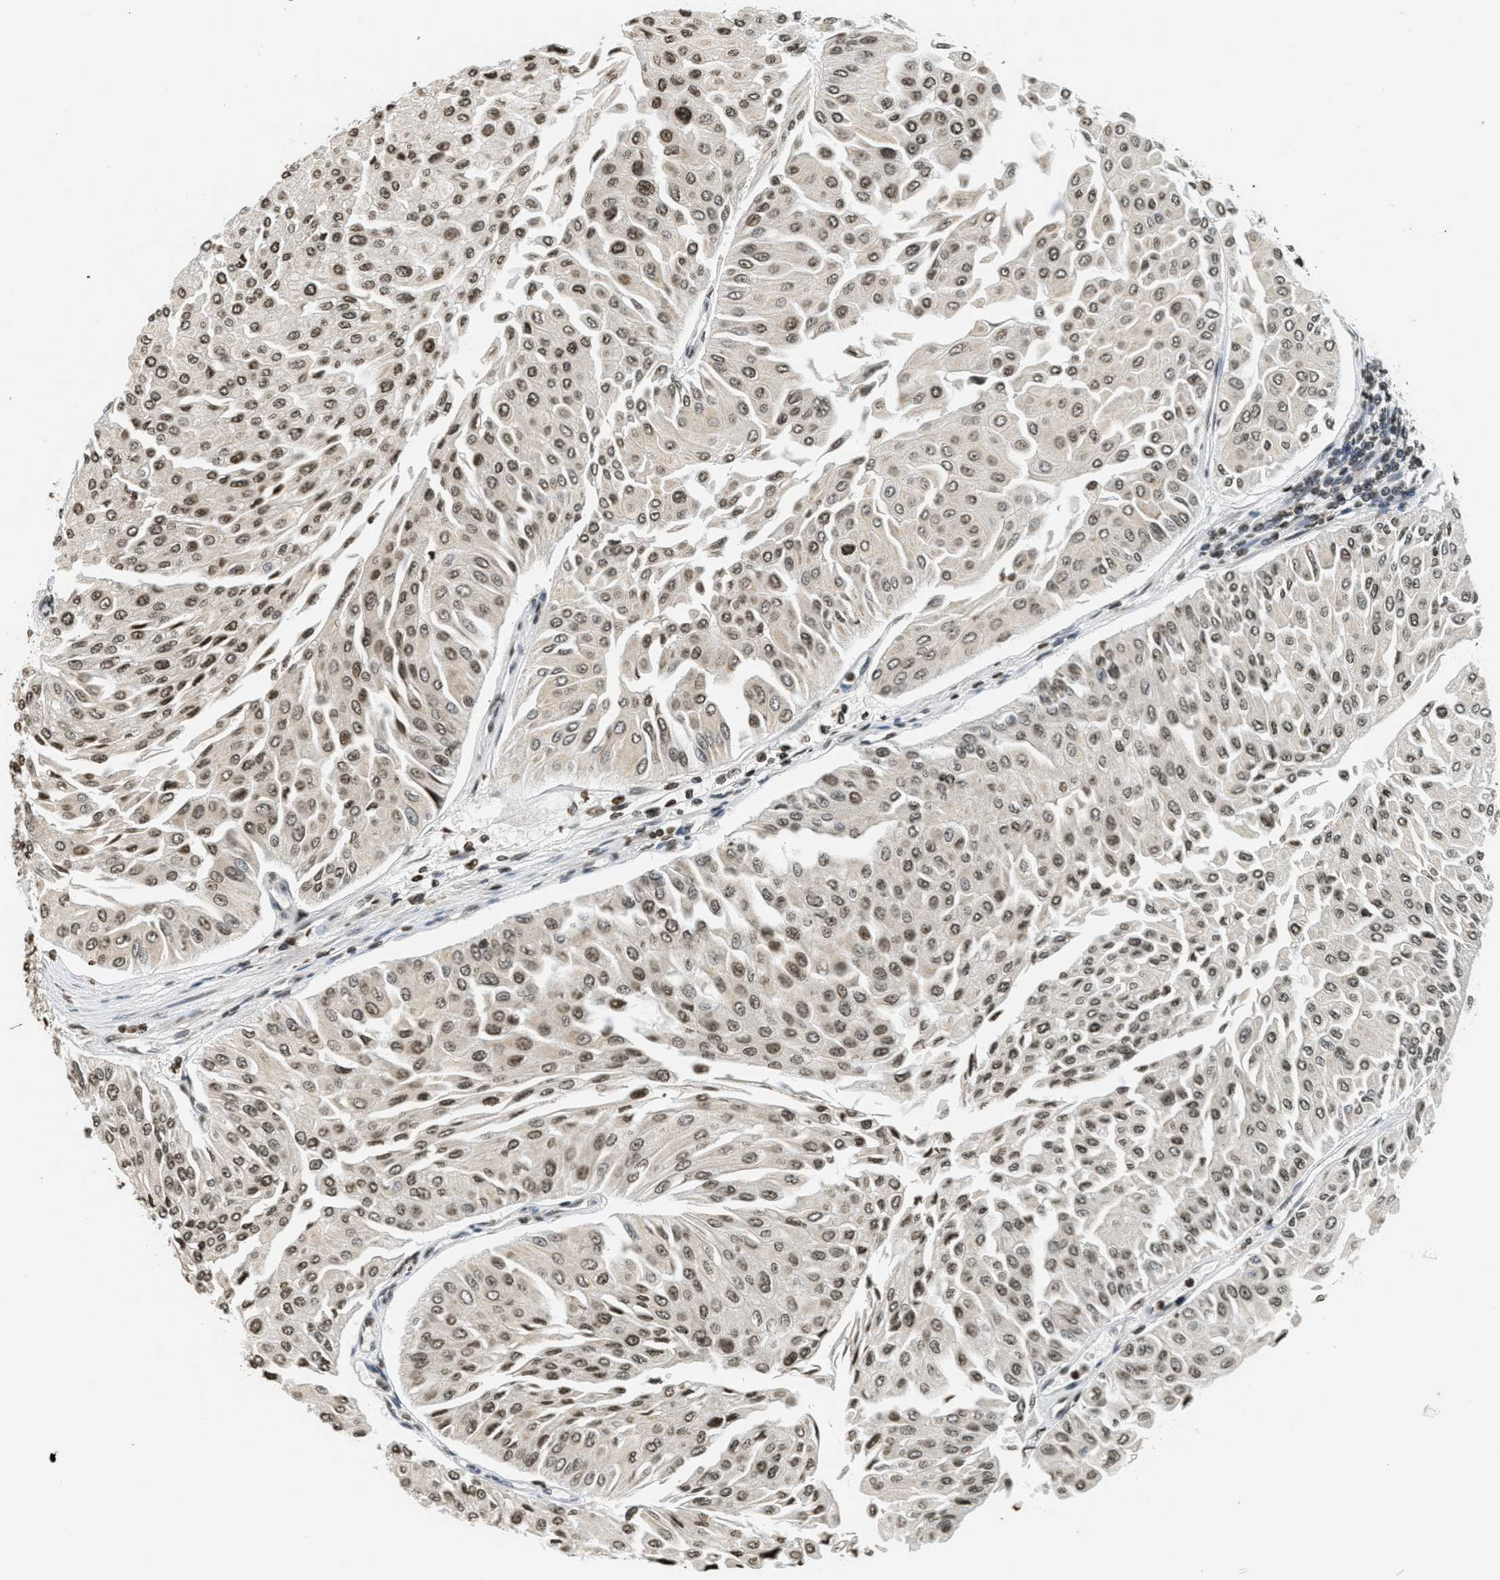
{"staining": {"intensity": "moderate", "quantity": ">75%", "location": "nuclear"}, "tissue": "urothelial cancer", "cell_type": "Tumor cells", "image_type": "cancer", "snomed": [{"axis": "morphology", "description": "Urothelial carcinoma, Low grade"}, {"axis": "topography", "description": "Urinary bladder"}], "caption": "Urothelial cancer stained with DAB IHC reveals medium levels of moderate nuclear staining in about >75% of tumor cells. The protein of interest is stained brown, and the nuclei are stained in blue (DAB IHC with brightfield microscopy, high magnification).", "gene": "LDB2", "patient": {"sex": "male", "age": 67}}